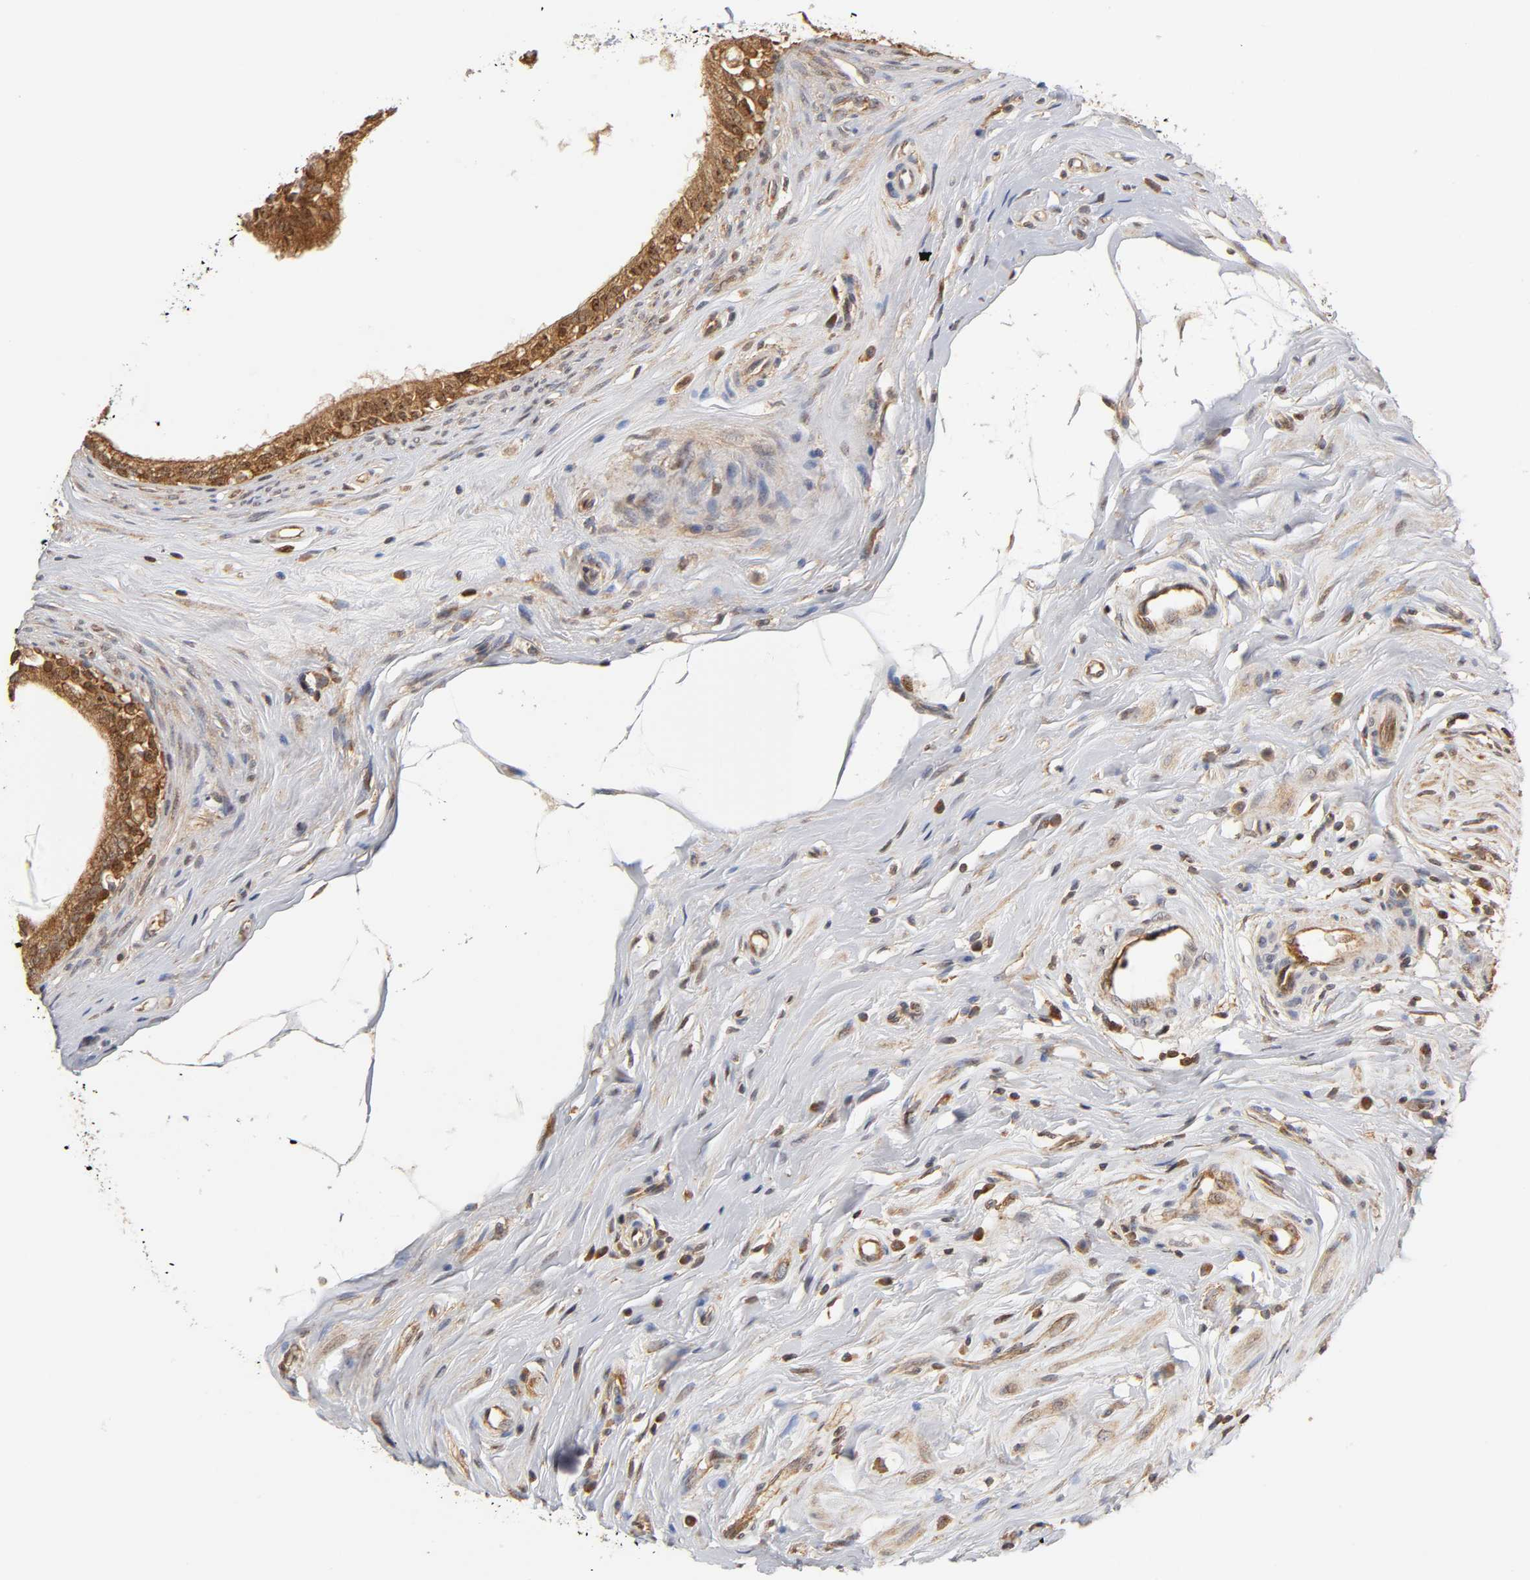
{"staining": {"intensity": "moderate", "quantity": ">75%", "location": "cytoplasmic/membranous,nuclear"}, "tissue": "epididymis", "cell_type": "Glandular cells", "image_type": "normal", "snomed": [{"axis": "morphology", "description": "Normal tissue, NOS"}, {"axis": "morphology", "description": "Inflammation, NOS"}, {"axis": "topography", "description": "Epididymis"}], "caption": "A brown stain labels moderate cytoplasmic/membranous,nuclear expression of a protein in glandular cells of benign epididymis.", "gene": "PAFAH1B1", "patient": {"sex": "male", "age": 84}}